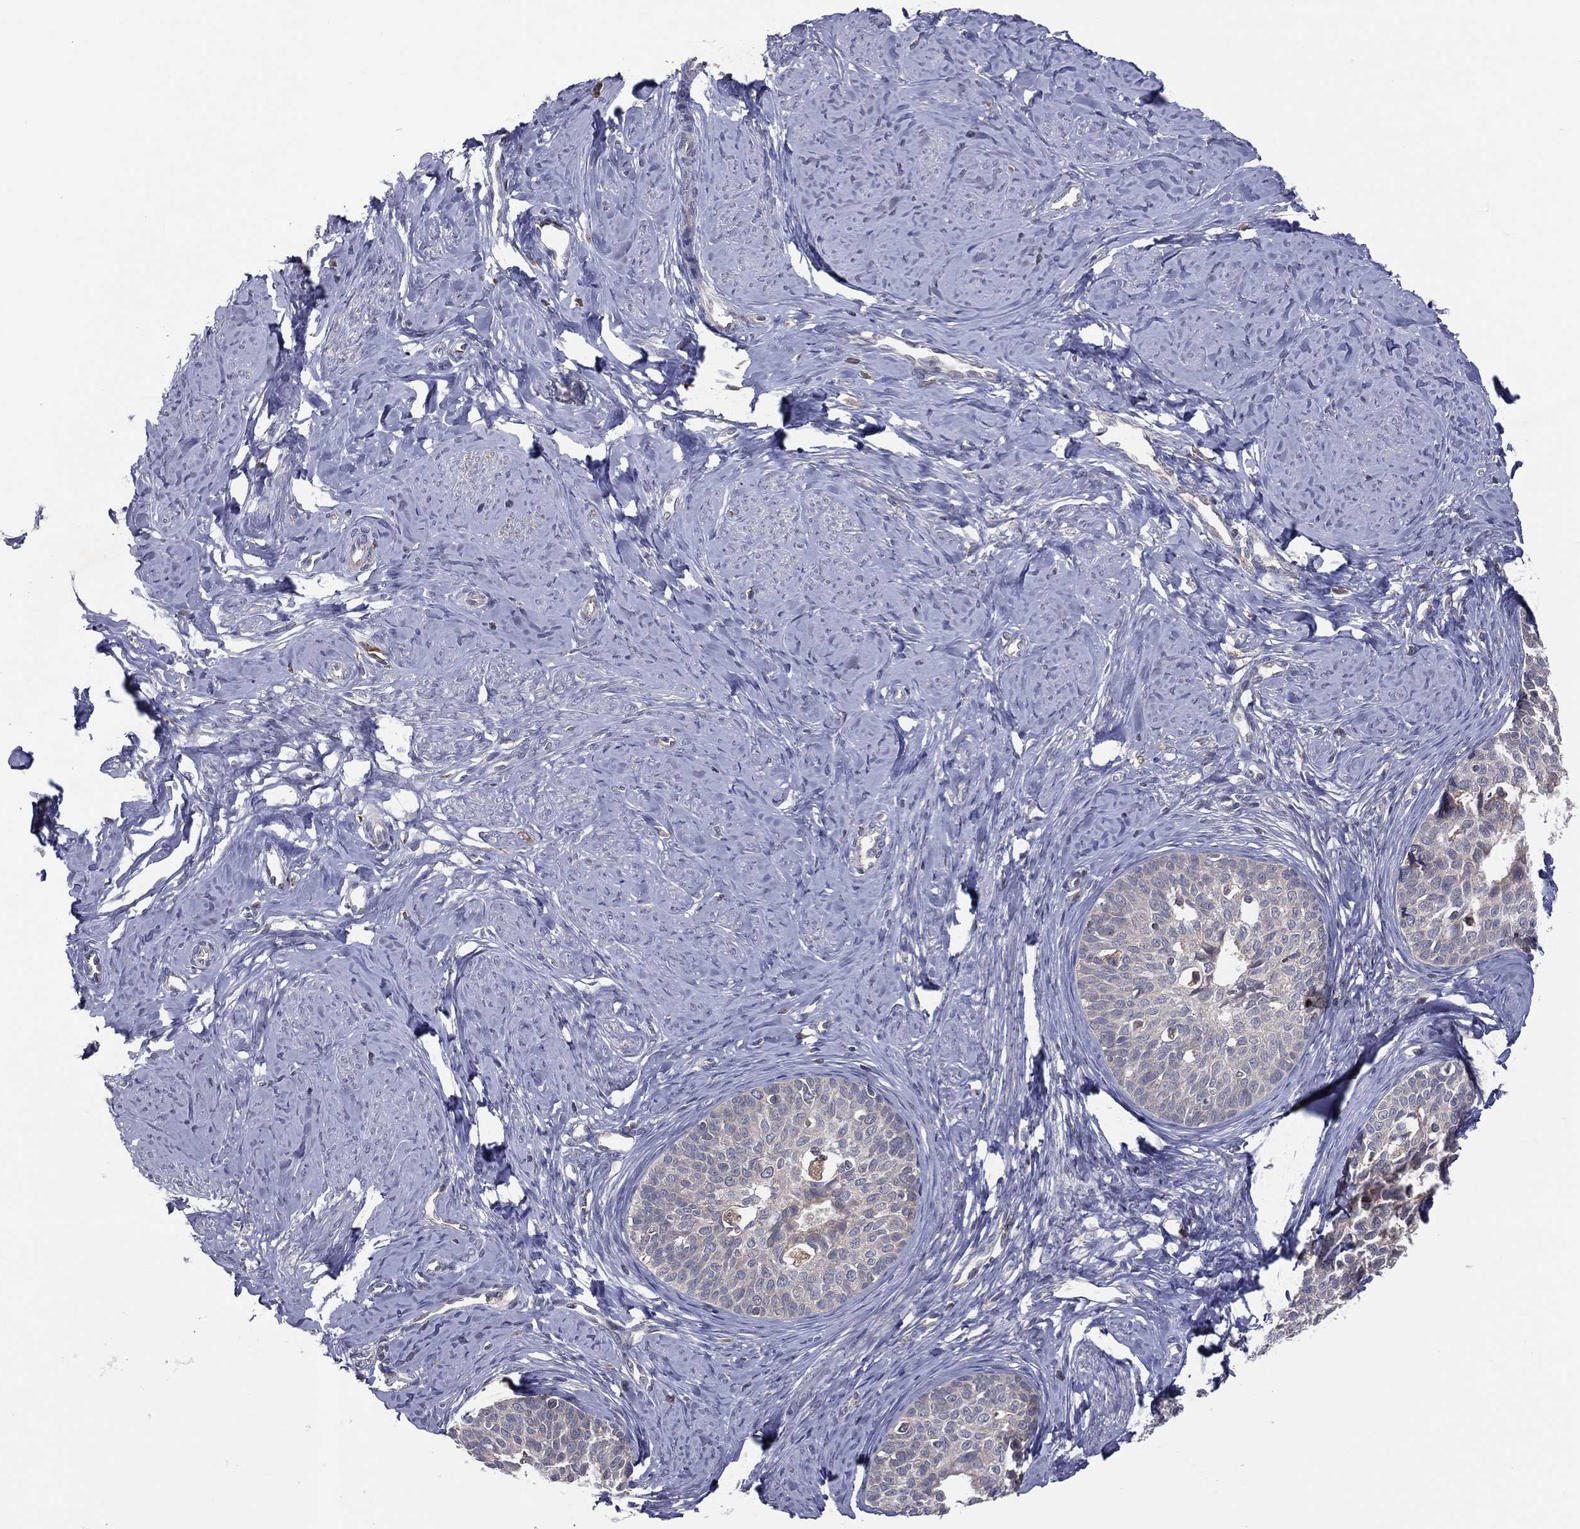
{"staining": {"intensity": "negative", "quantity": "none", "location": "none"}, "tissue": "cervical cancer", "cell_type": "Tumor cells", "image_type": "cancer", "snomed": [{"axis": "morphology", "description": "Squamous cell carcinoma, NOS"}, {"axis": "topography", "description": "Cervix"}], "caption": "The photomicrograph demonstrates no staining of tumor cells in cervical cancer (squamous cell carcinoma).", "gene": "STARD3", "patient": {"sex": "female", "age": 51}}